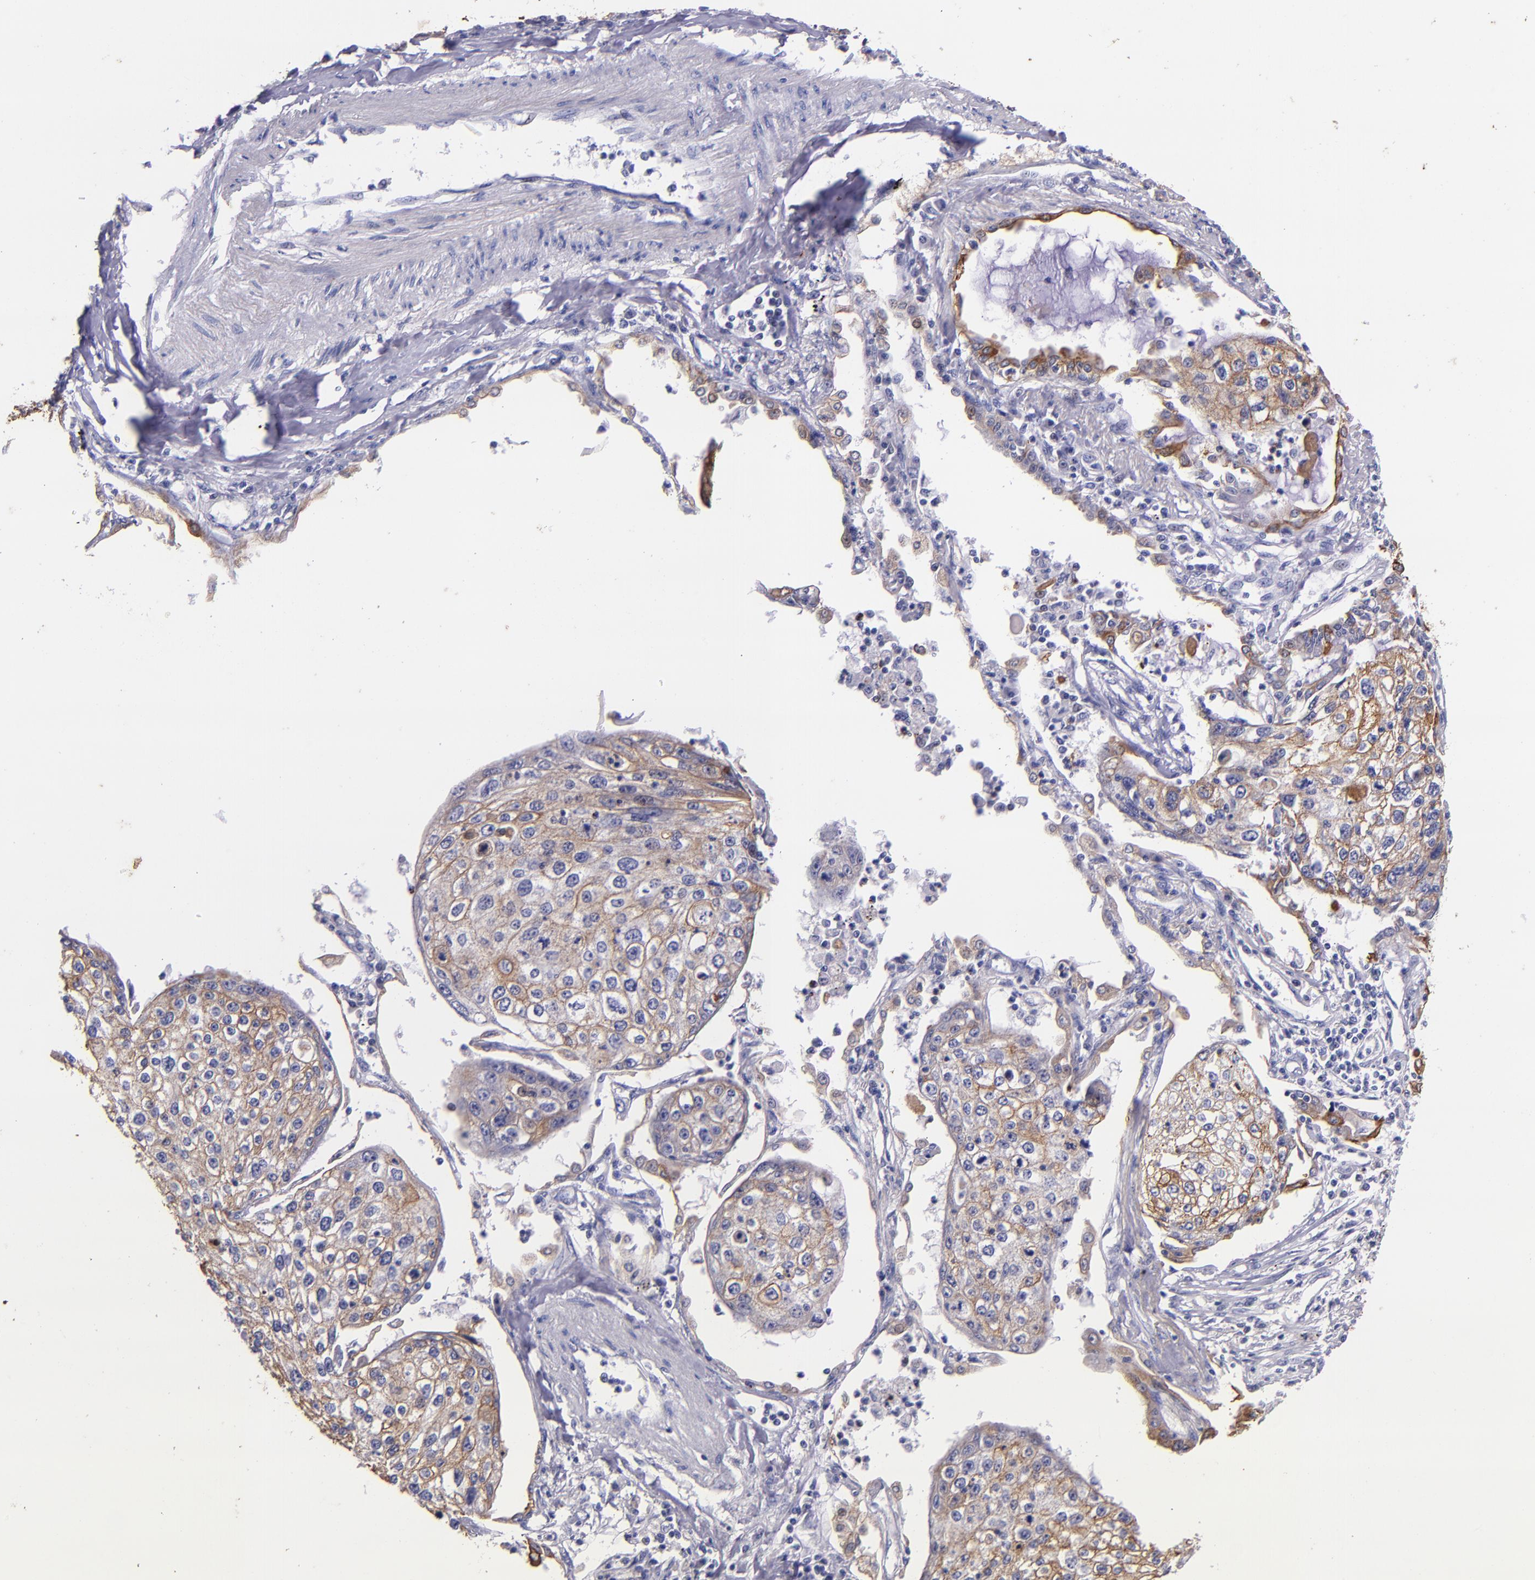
{"staining": {"intensity": "weak", "quantity": ">75%", "location": "cytoplasmic/membranous"}, "tissue": "lung cancer", "cell_type": "Tumor cells", "image_type": "cancer", "snomed": [{"axis": "morphology", "description": "Squamous cell carcinoma, NOS"}, {"axis": "topography", "description": "Lung"}], "caption": "Tumor cells reveal low levels of weak cytoplasmic/membranous staining in about >75% of cells in human lung cancer. (IHC, brightfield microscopy, high magnification).", "gene": "KRT4", "patient": {"sex": "male", "age": 75}}